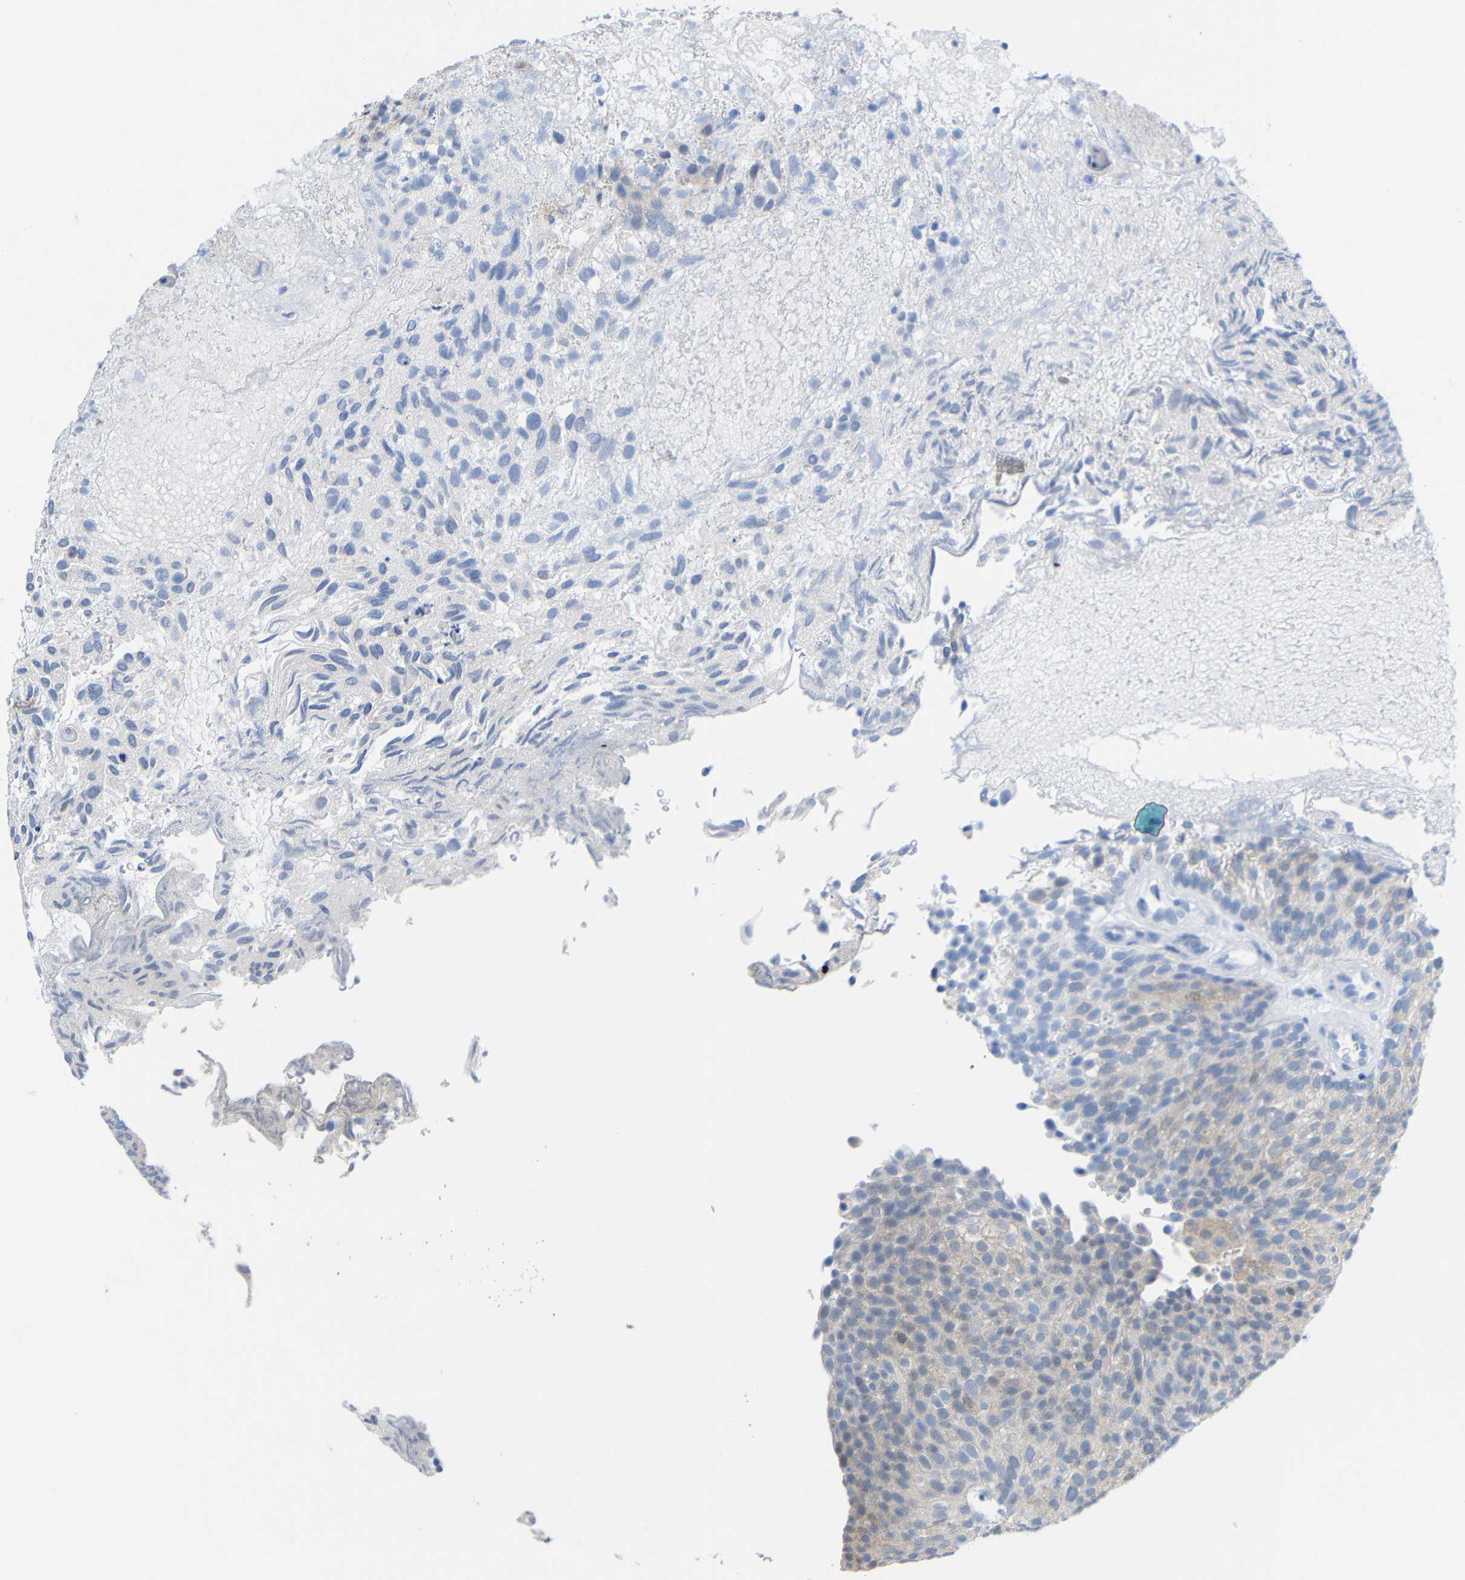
{"staining": {"intensity": "moderate", "quantity": "<25%", "location": "cytoplasmic/membranous"}, "tissue": "urothelial cancer", "cell_type": "Tumor cells", "image_type": "cancer", "snomed": [{"axis": "morphology", "description": "Urothelial carcinoma, Low grade"}, {"axis": "topography", "description": "Urinary bladder"}], "caption": "A micrograph of human urothelial cancer stained for a protein reveals moderate cytoplasmic/membranous brown staining in tumor cells. The protein of interest is shown in brown color, while the nuclei are stained blue.", "gene": "PEBP1", "patient": {"sex": "male", "age": 78}}